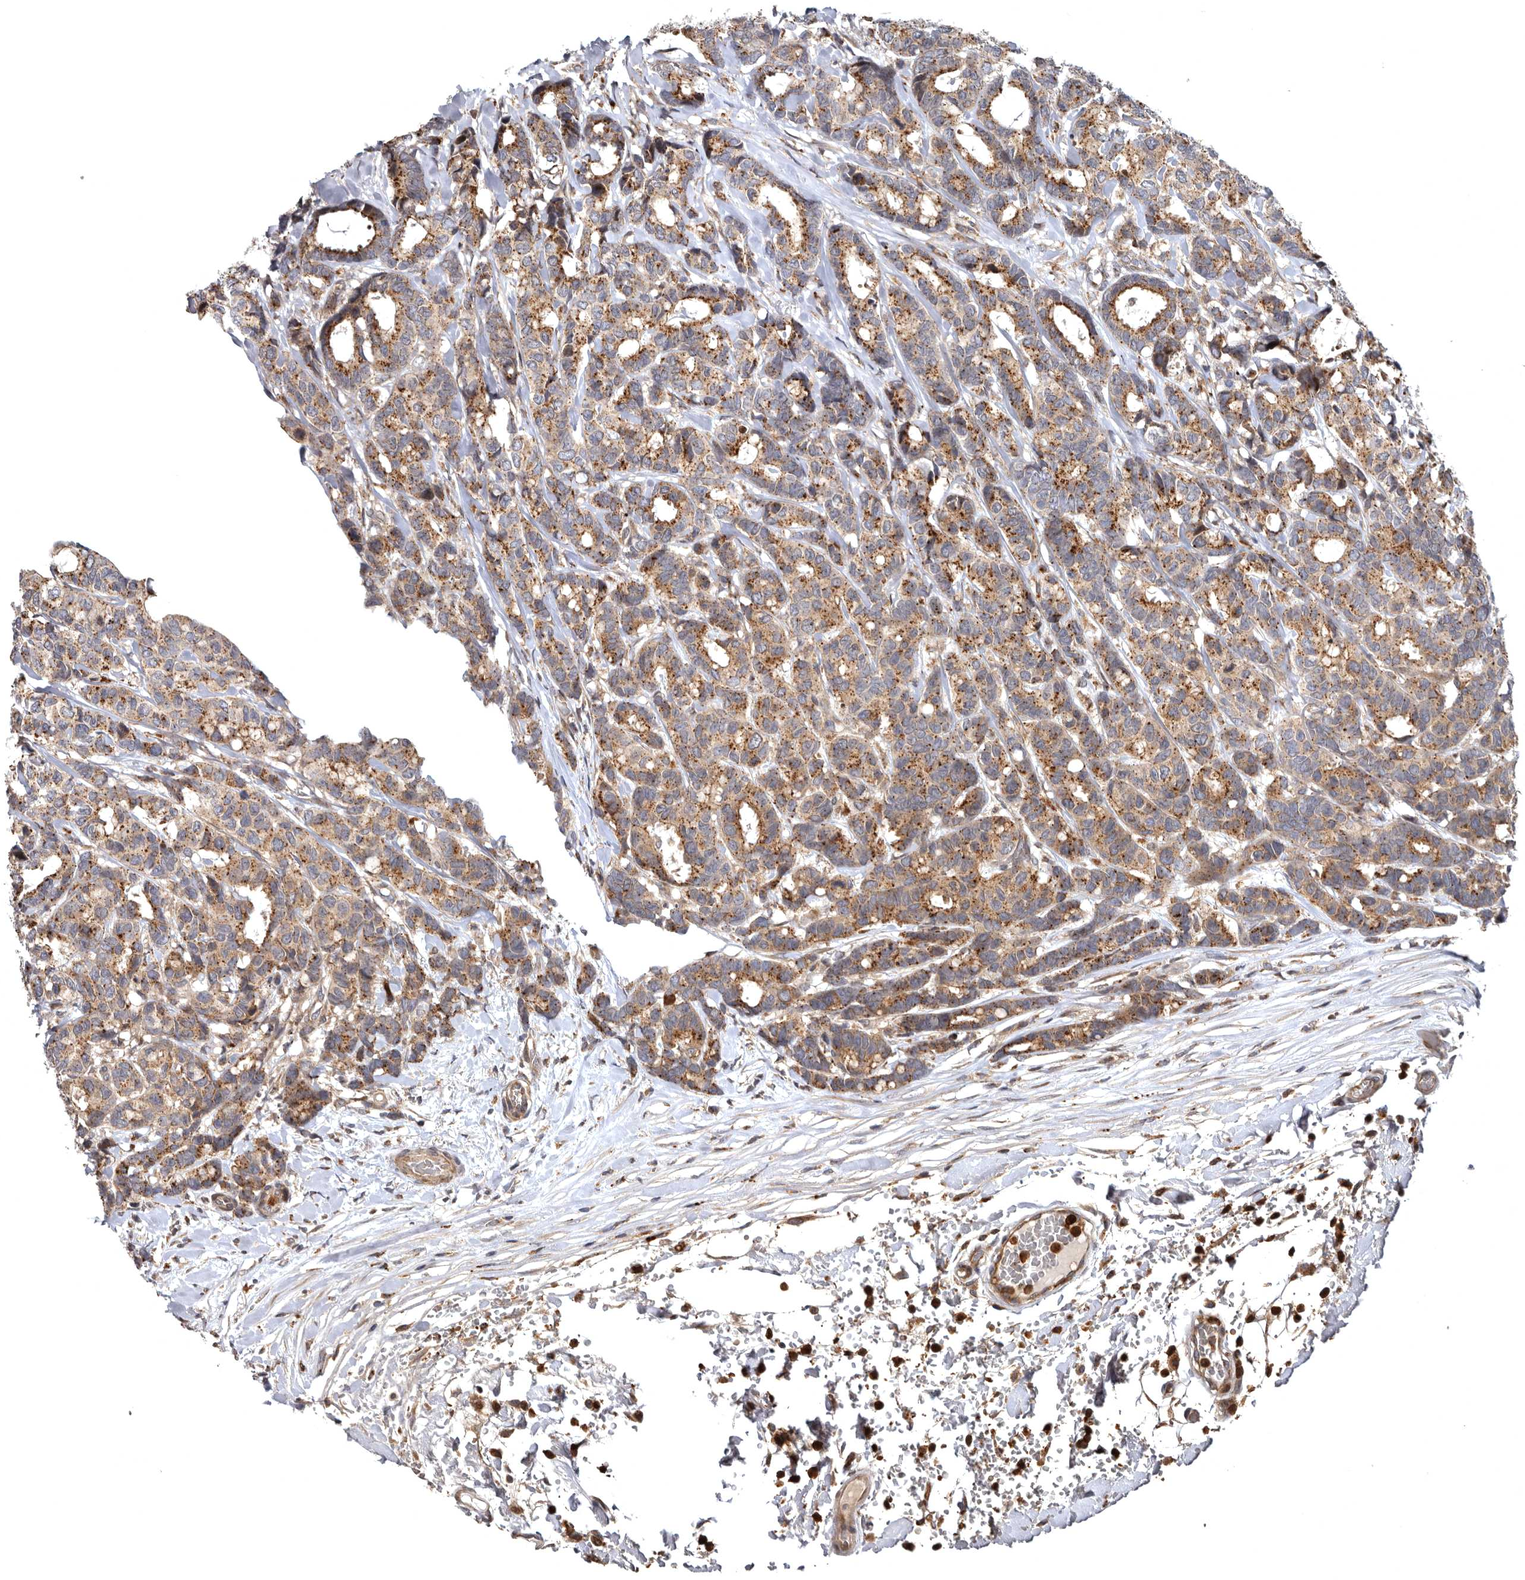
{"staining": {"intensity": "moderate", "quantity": ">75%", "location": "cytoplasmic/membranous"}, "tissue": "breast cancer", "cell_type": "Tumor cells", "image_type": "cancer", "snomed": [{"axis": "morphology", "description": "Duct carcinoma"}, {"axis": "topography", "description": "Breast"}], "caption": "DAB immunohistochemical staining of human breast cancer shows moderate cytoplasmic/membranous protein staining in approximately >75% of tumor cells.", "gene": "FGFR4", "patient": {"sex": "female", "age": 87}}